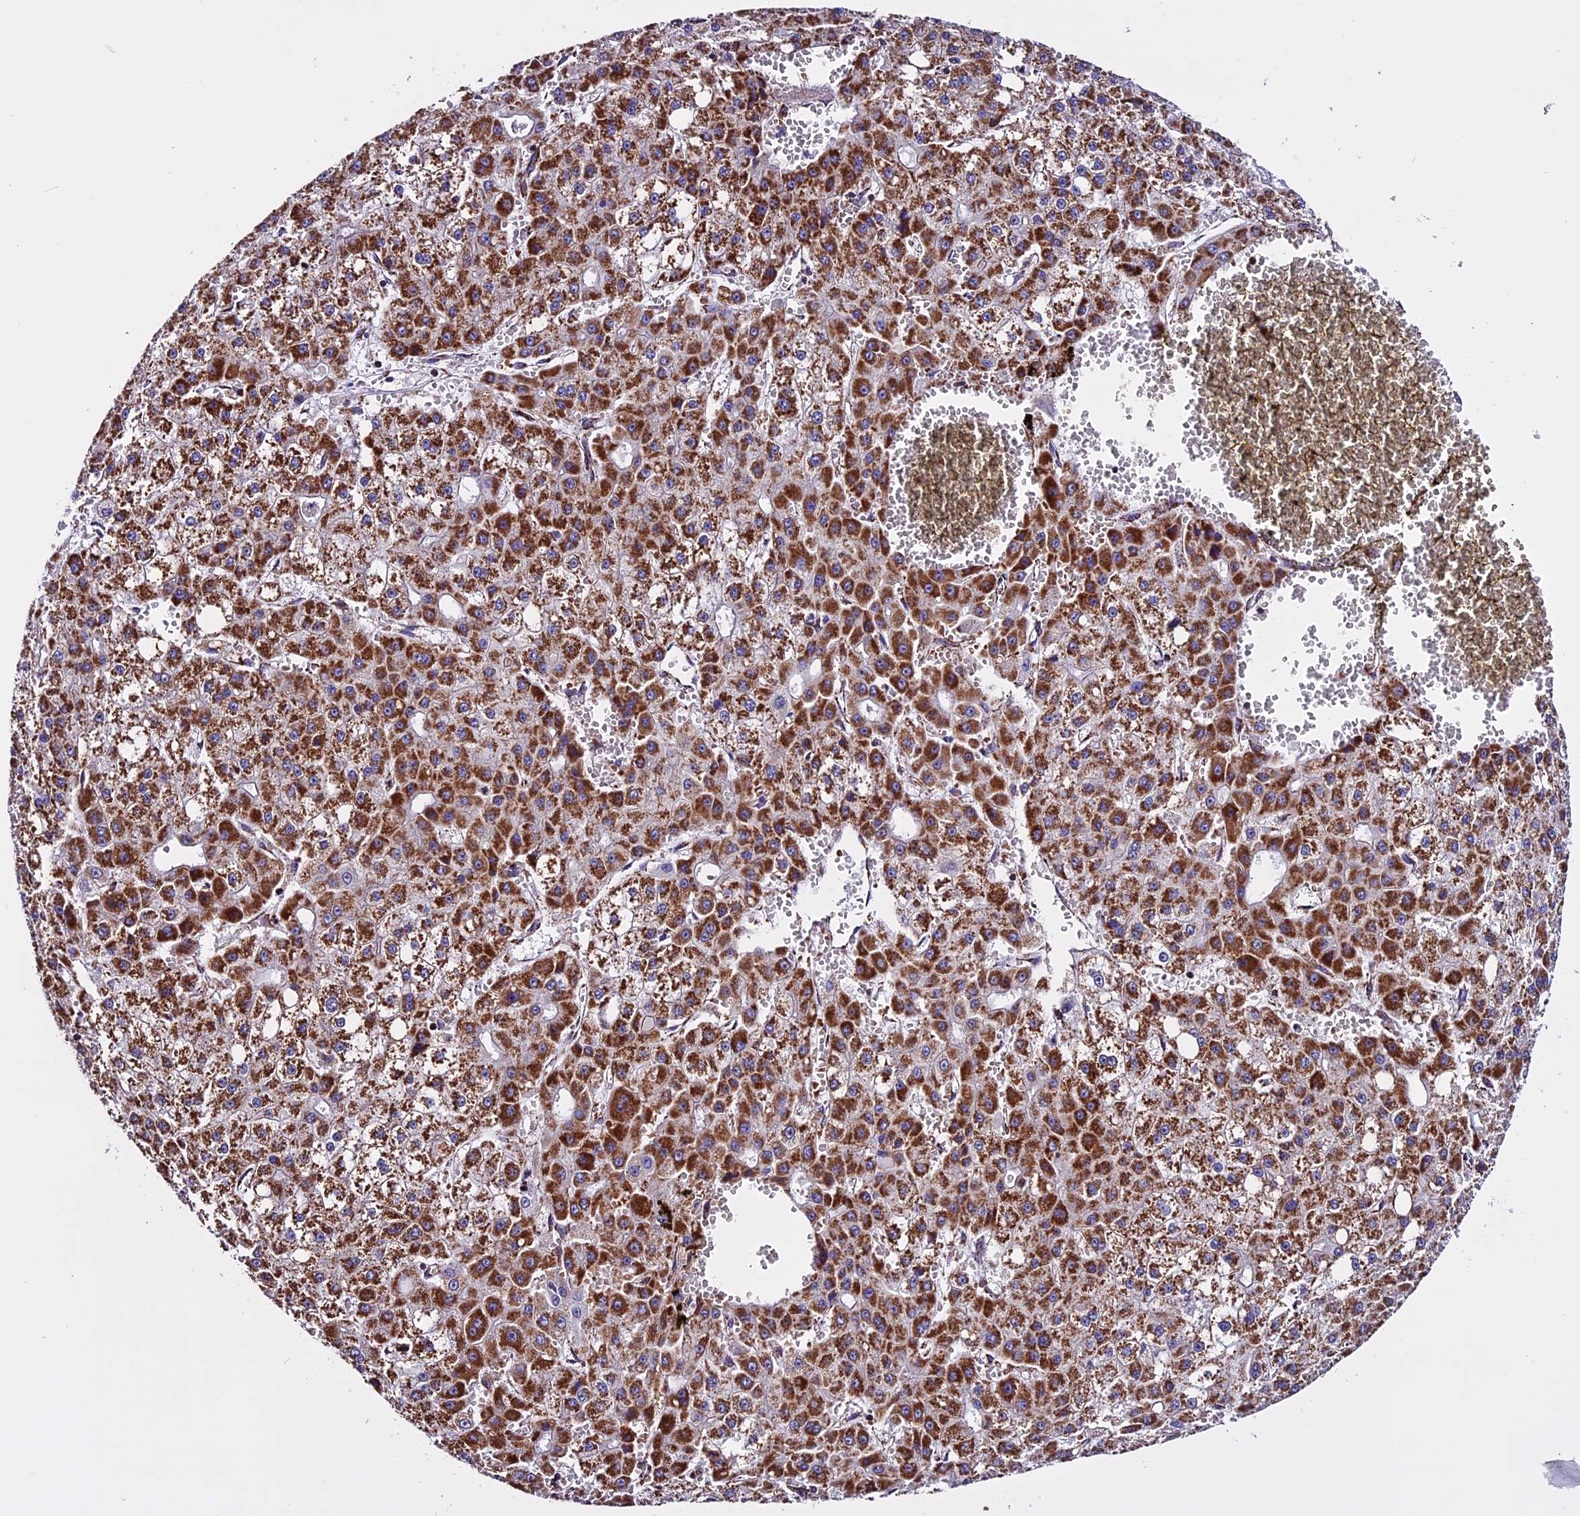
{"staining": {"intensity": "strong", "quantity": ">75%", "location": "cytoplasmic/membranous"}, "tissue": "liver cancer", "cell_type": "Tumor cells", "image_type": "cancer", "snomed": [{"axis": "morphology", "description": "Carcinoma, Hepatocellular, NOS"}, {"axis": "topography", "description": "Liver"}], "caption": "About >75% of tumor cells in human liver cancer (hepatocellular carcinoma) show strong cytoplasmic/membranous protein expression as visualized by brown immunohistochemical staining.", "gene": "CX3CL1", "patient": {"sex": "male", "age": 47}}